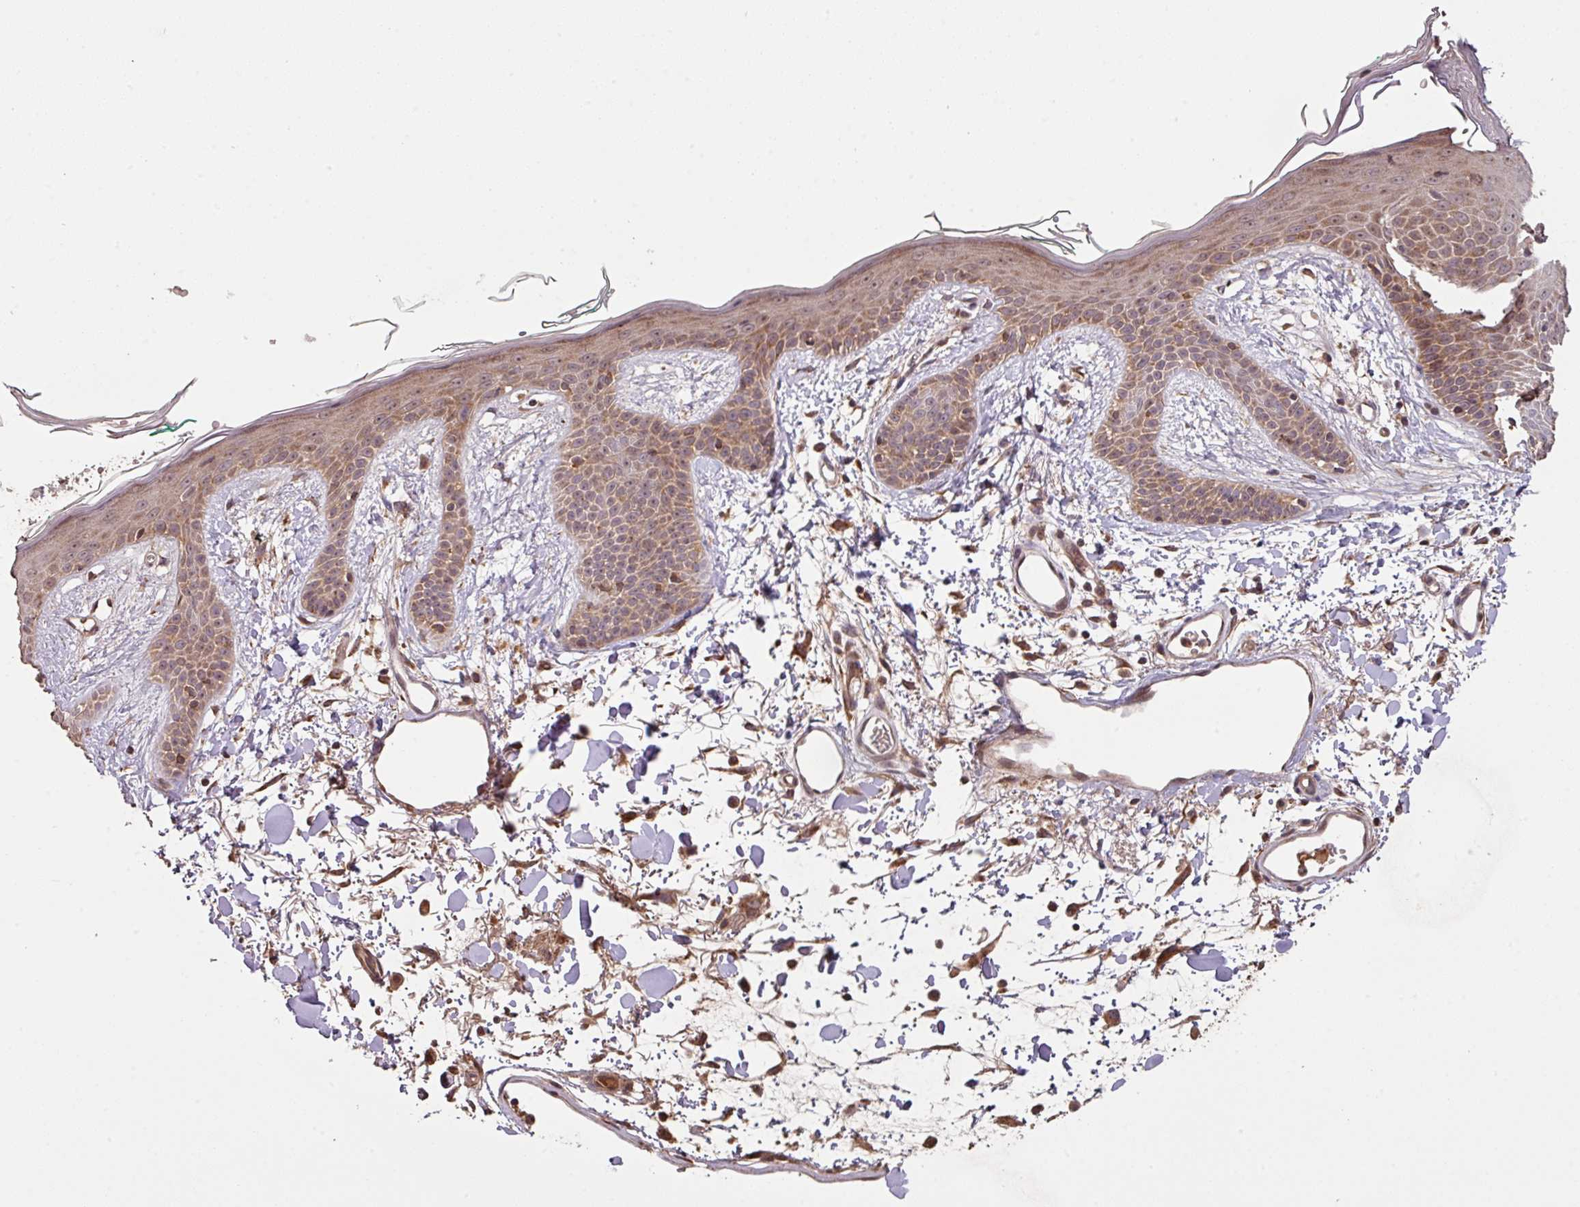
{"staining": {"intensity": "moderate", "quantity": ">75%", "location": "cytoplasmic/membranous"}, "tissue": "skin", "cell_type": "Fibroblasts", "image_type": "normal", "snomed": [{"axis": "morphology", "description": "Normal tissue, NOS"}, {"axis": "topography", "description": "Skin"}], "caption": "Immunohistochemistry (IHC) image of normal skin: skin stained using IHC reveals medium levels of moderate protein expression localized specifically in the cytoplasmic/membranous of fibroblasts, appearing as a cytoplasmic/membranous brown color.", "gene": "MRRF", "patient": {"sex": "male", "age": 79}}